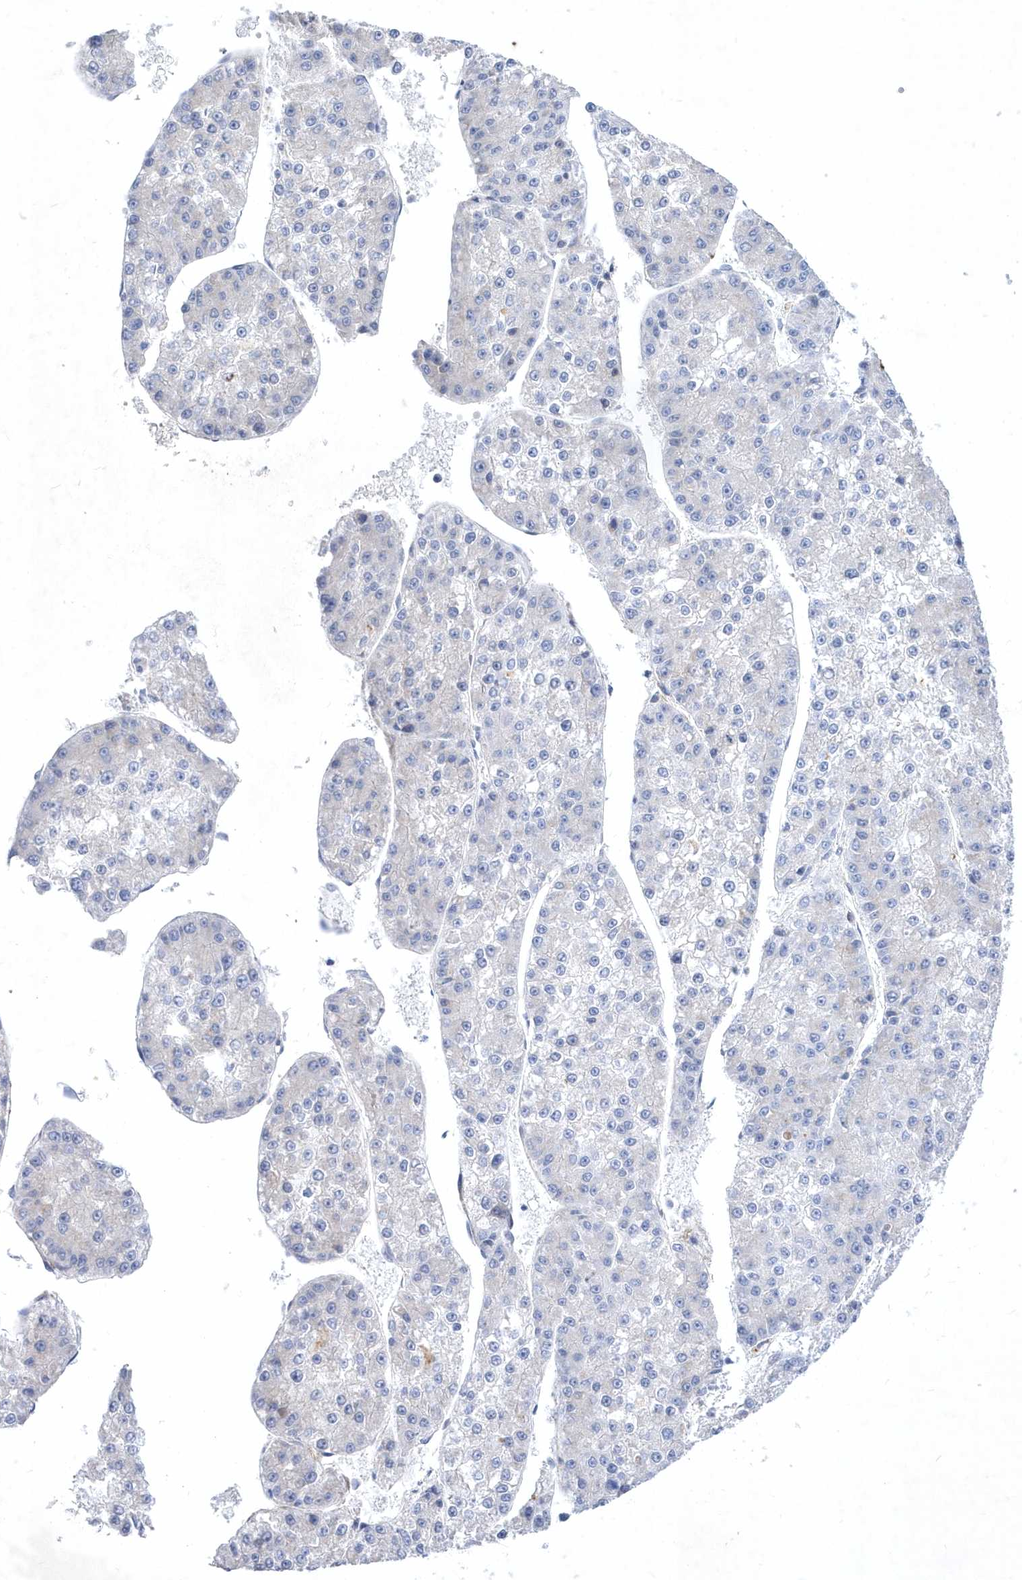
{"staining": {"intensity": "negative", "quantity": "none", "location": "none"}, "tissue": "liver cancer", "cell_type": "Tumor cells", "image_type": "cancer", "snomed": [{"axis": "morphology", "description": "Carcinoma, Hepatocellular, NOS"}, {"axis": "topography", "description": "Liver"}], "caption": "Immunohistochemical staining of liver hepatocellular carcinoma shows no significant positivity in tumor cells. (Stains: DAB IHC with hematoxylin counter stain, Microscopy: brightfield microscopy at high magnification).", "gene": "LONRF2", "patient": {"sex": "female", "age": 73}}